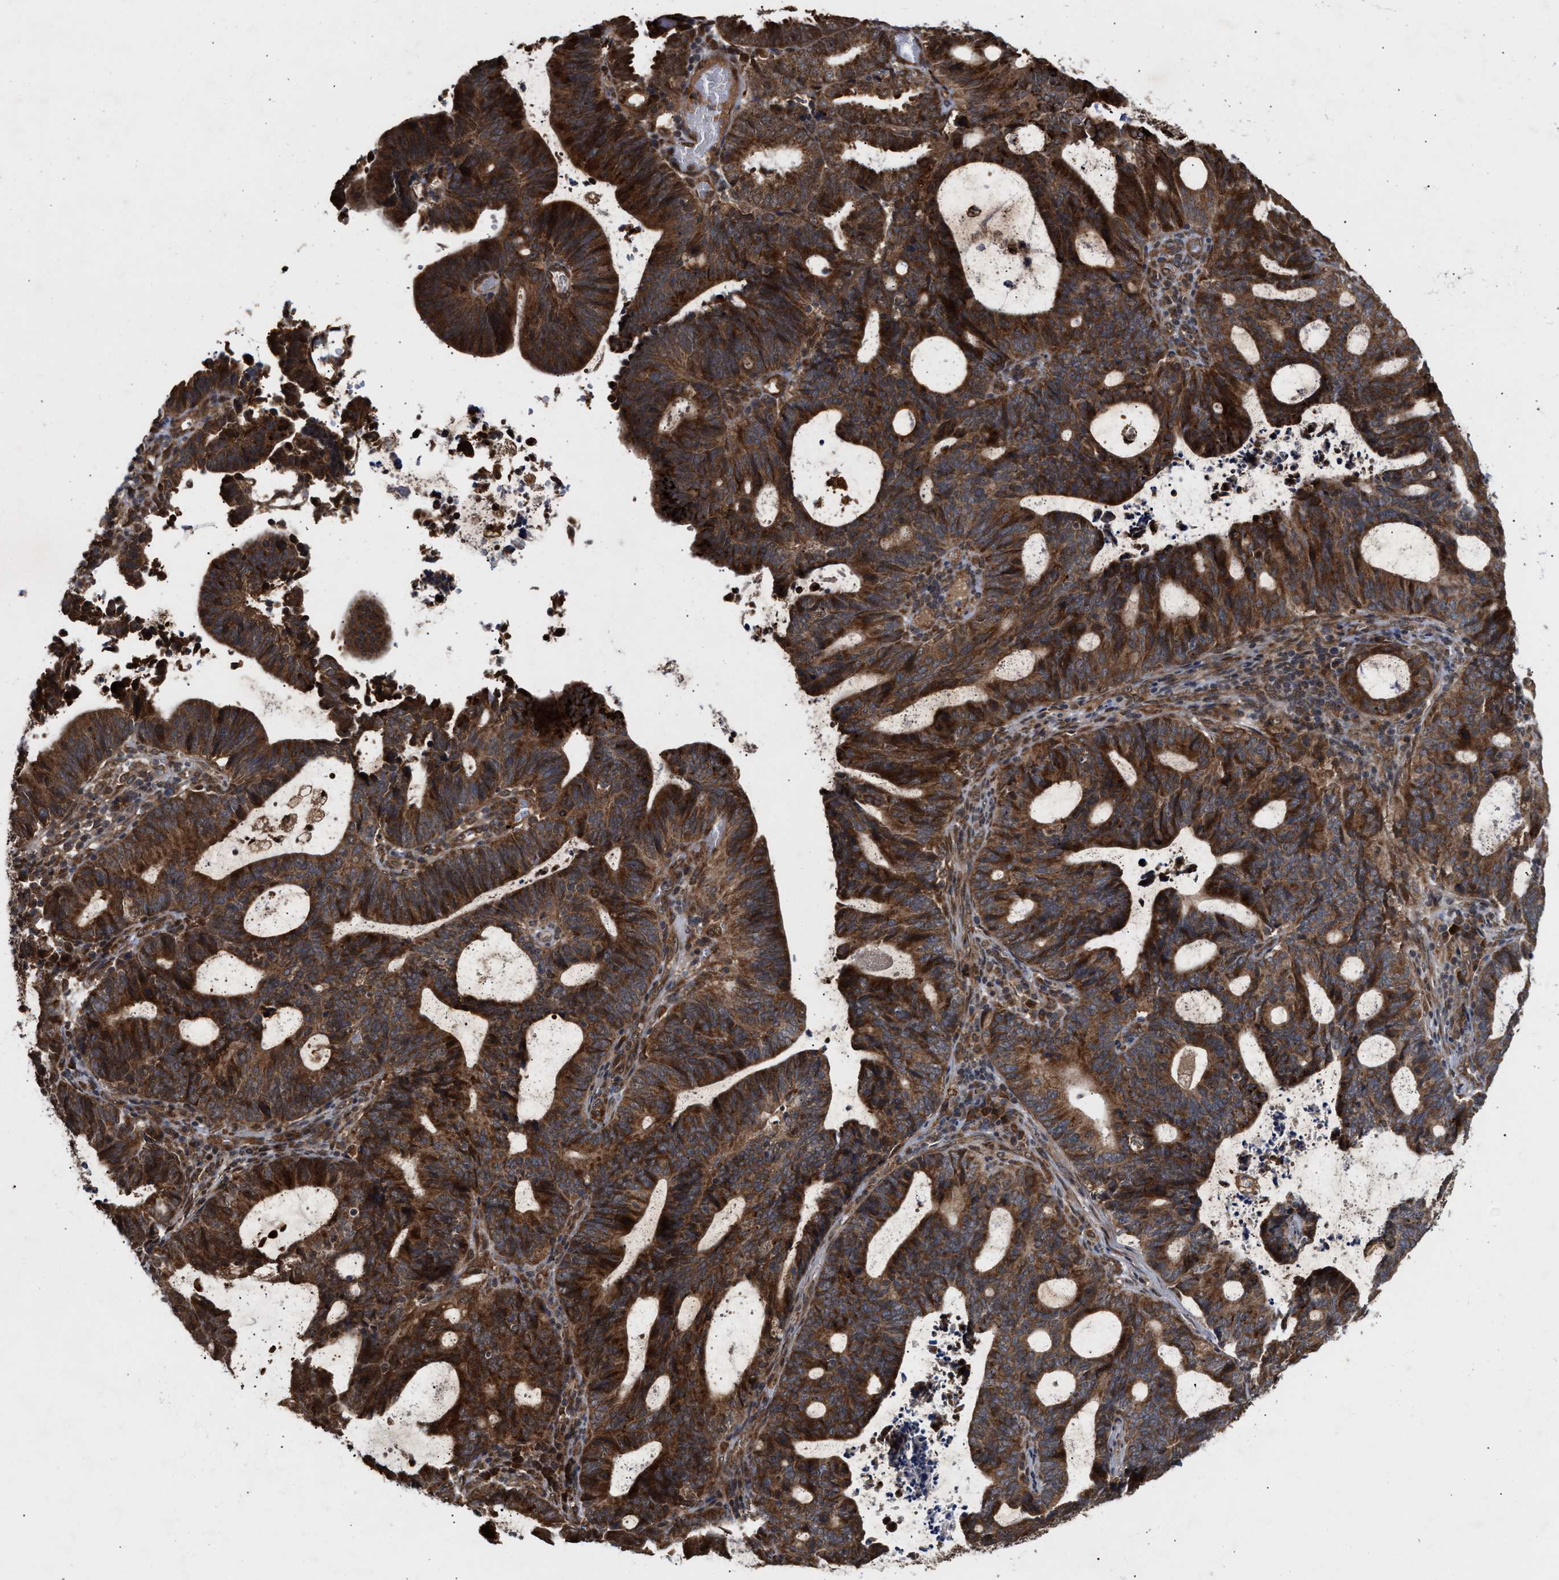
{"staining": {"intensity": "strong", "quantity": ">75%", "location": "cytoplasmic/membranous"}, "tissue": "endometrial cancer", "cell_type": "Tumor cells", "image_type": "cancer", "snomed": [{"axis": "morphology", "description": "Adenocarcinoma, NOS"}, {"axis": "topography", "description": "Uterus"}], "caption": "DAB immunohistochemical staining of endometrial adenocarcinoma shows strong cytoplasmic/membranous protein expression in approximately >75% of tumor cells. Ihc stains the protein in brown and the nuclei are stained blue.", "gene": "CFLAR", "patient": {"sex": "female", "age": 83}}